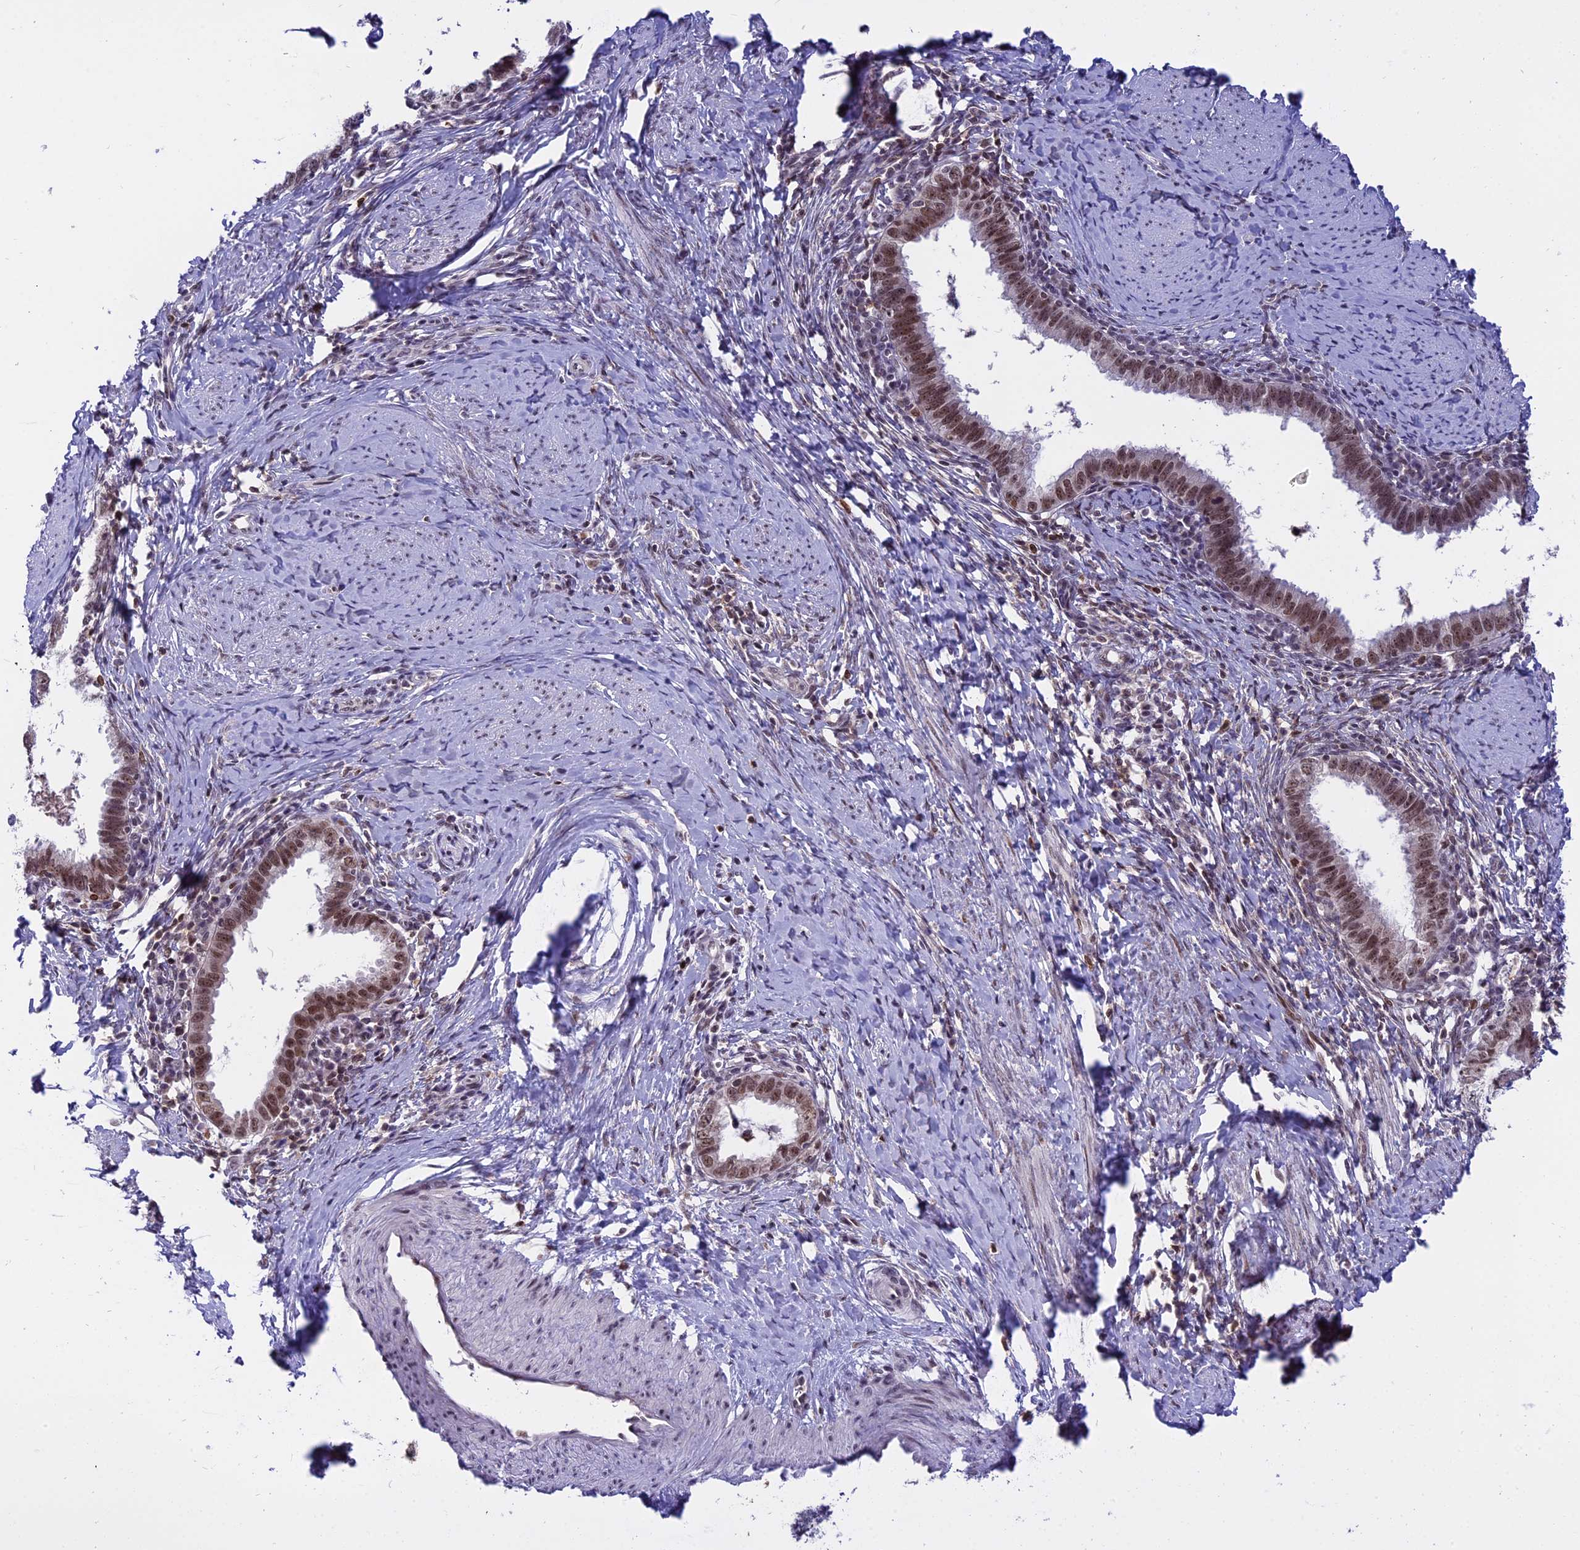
{"staining": {"intensity": "moderate", "quantity": ">75%", "location": "nuclear"}, "tissue": "cervical cancer", "cell_type": "Tumor cells", "image_type": "cancer", "snomed": [{"axis": "morphology", "description": "Adenocarcinoma, NOS"}, {"axis": "topography", "description": "Cervix"}], "caption": "IHC staining of adenocarcinoma (cervical), which exhibits medium levels of moderate nuclear expression in about >75% of tumor cells indicating moderate nuclear protein expression. The staining was performed using DAB (3,3'-diaminobenzidine) (brown) for protein detection and nuclei were counterstained in hematoxylin (blue).", "gene": "TADA3", "patient": {"sex": "female", "age": 36}}